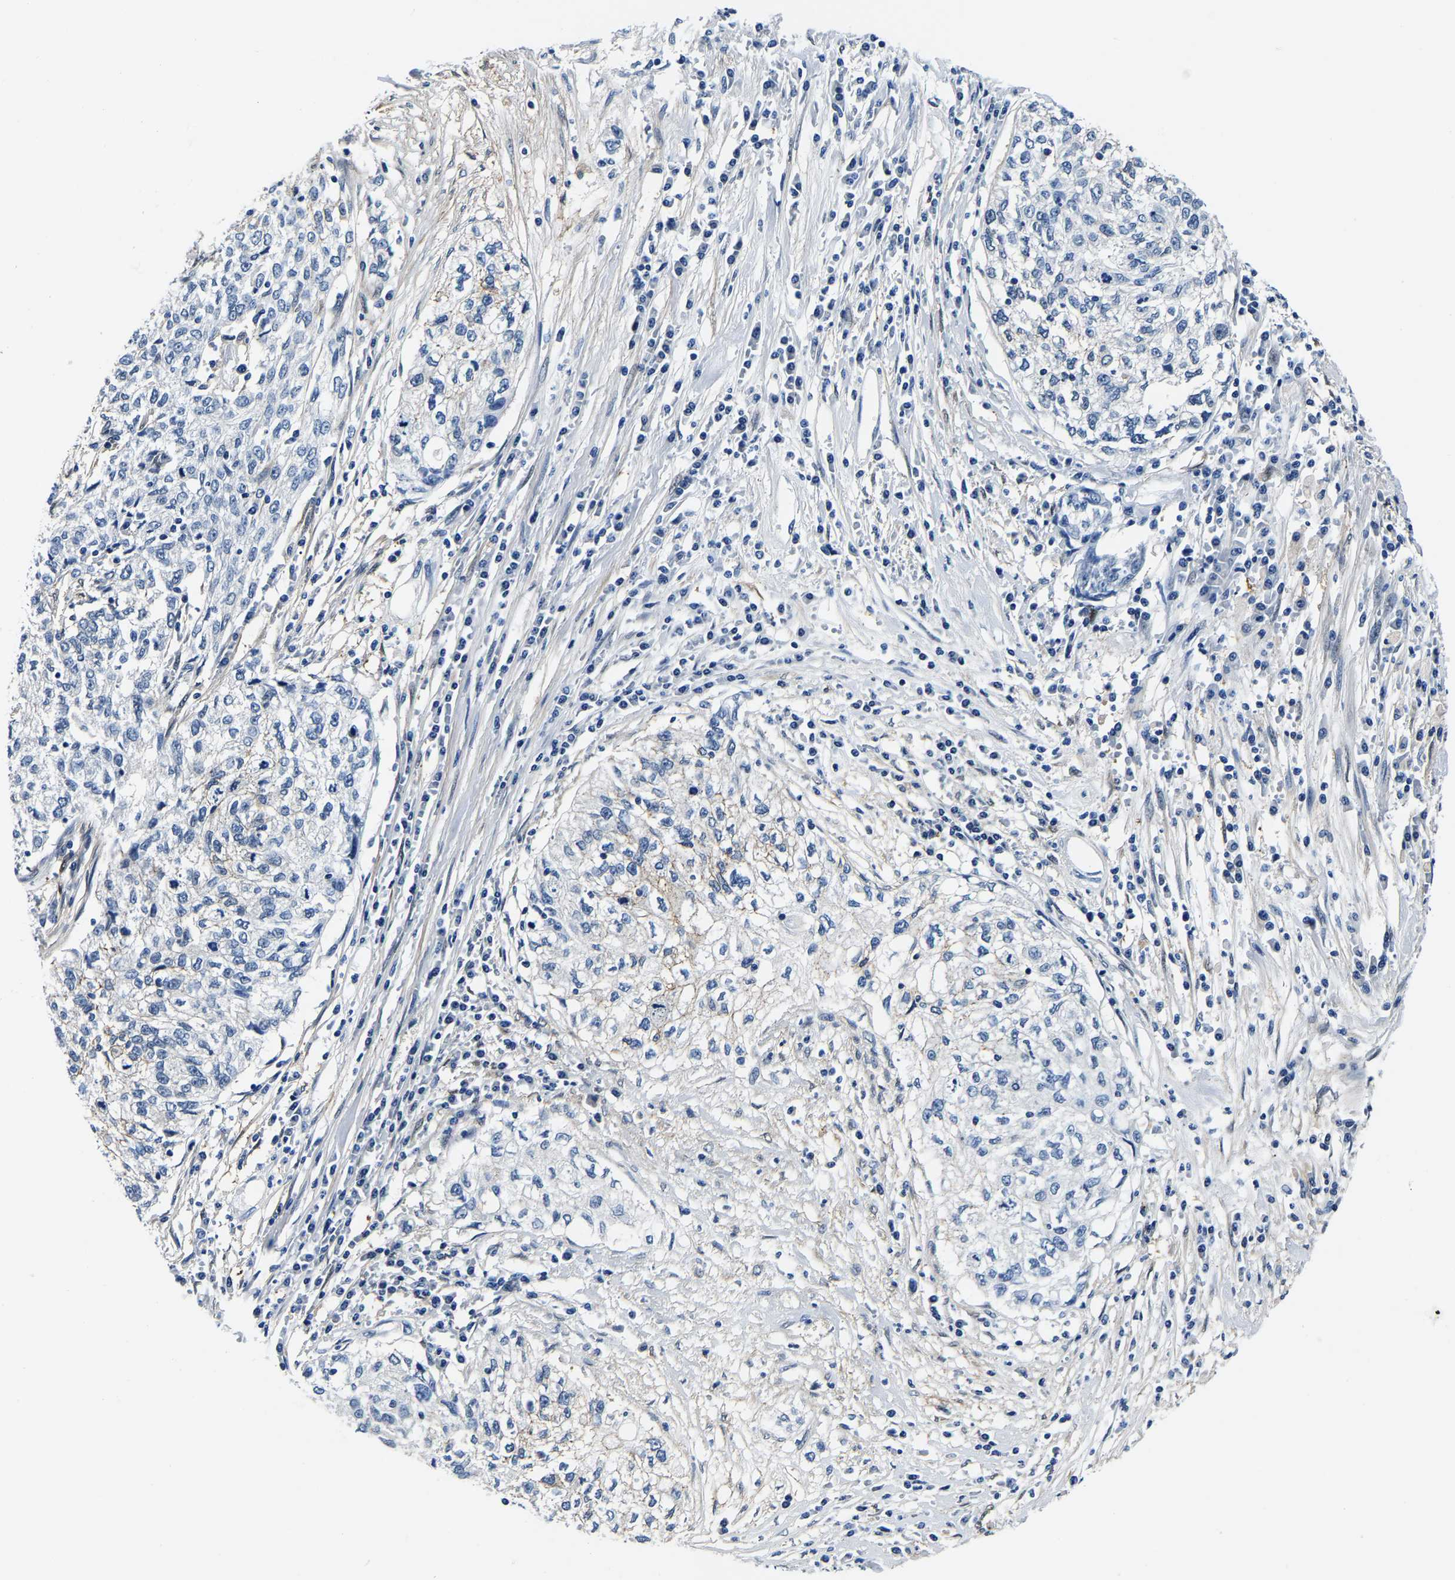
{"staining": {"intensity": "negative", "quantity": "none", "location": "none"}, "tissue": "cervical cancer", "cell_type": "Tumor cells", "image_type": "cancer", "snomed": [{"axis": "morphology", "description": "Squamous cell carcinoma, NOS"}, {"axis": "topography", "description": "Cervix"}], "caption": "High magnification brightfield microscopy of cervical squamous cell carcinoma stained with DAB (brown) and counterstained with hematoxylin (blue): tumor cells show no significant staining.", "gene": "ACO1", "patient": {"sex": "female", "age": 57}}